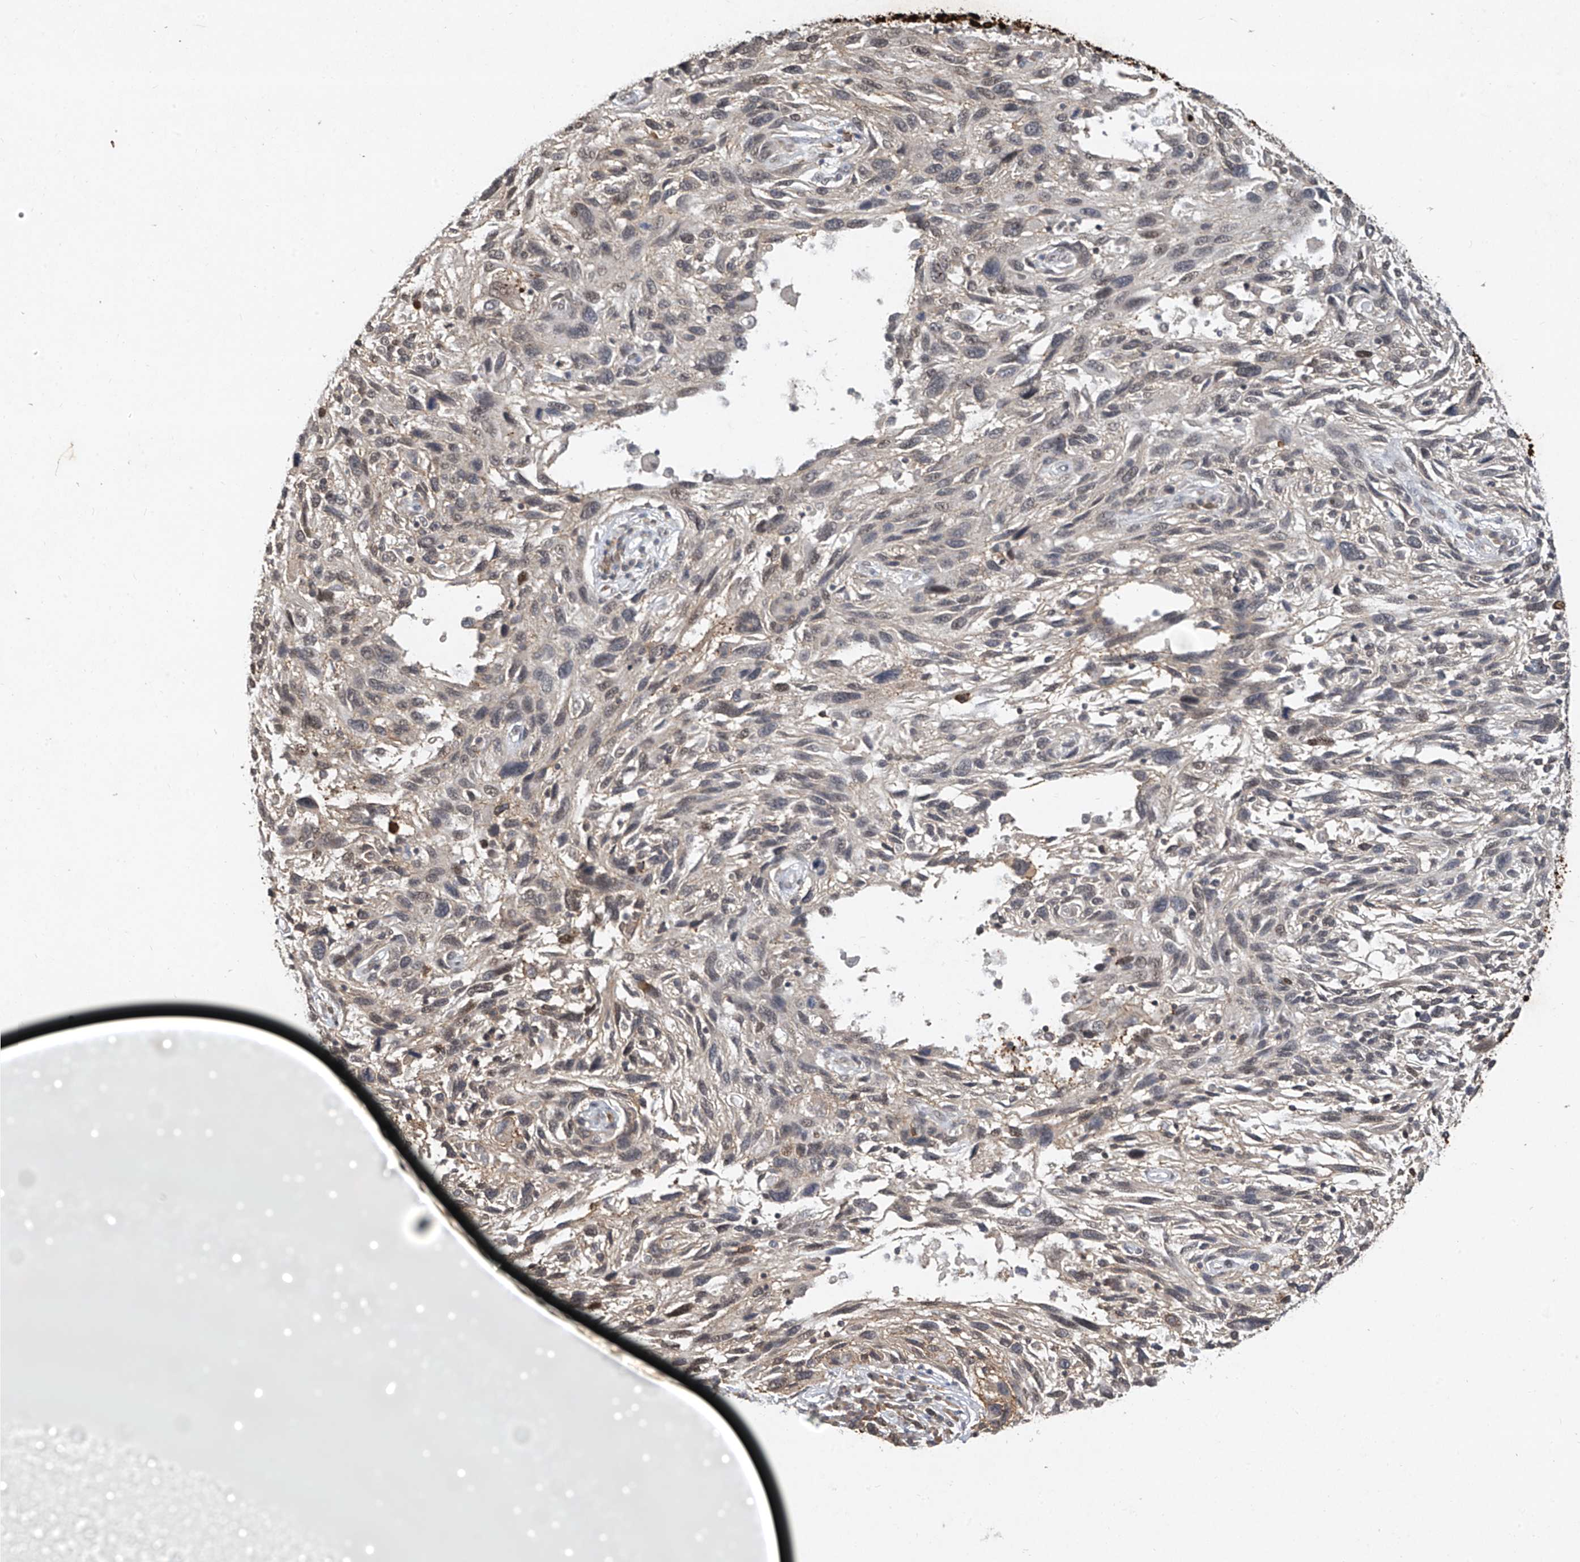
{"staining": {"intensity": "negative", "quantity": "none", "location": "none"}, "tissue": "melanoma", "cell_type": "Tumor cells", "image_type": "cancer", "snomed": [{"axis": "morphology", "description": "Malignant melanoma, NOS"}, {"axis": "topography", "description": "Skin"}], "caption": "A high-resolution image shows immunohistochemistry staining of malignant melanoma, which displays no significant staining in tumor cells. (DAB immunohistochemistry visualized using brightfield microscopy, high magnification).", "gene": "ATRIP", "patient": {"sex": "male", "age": 53}}